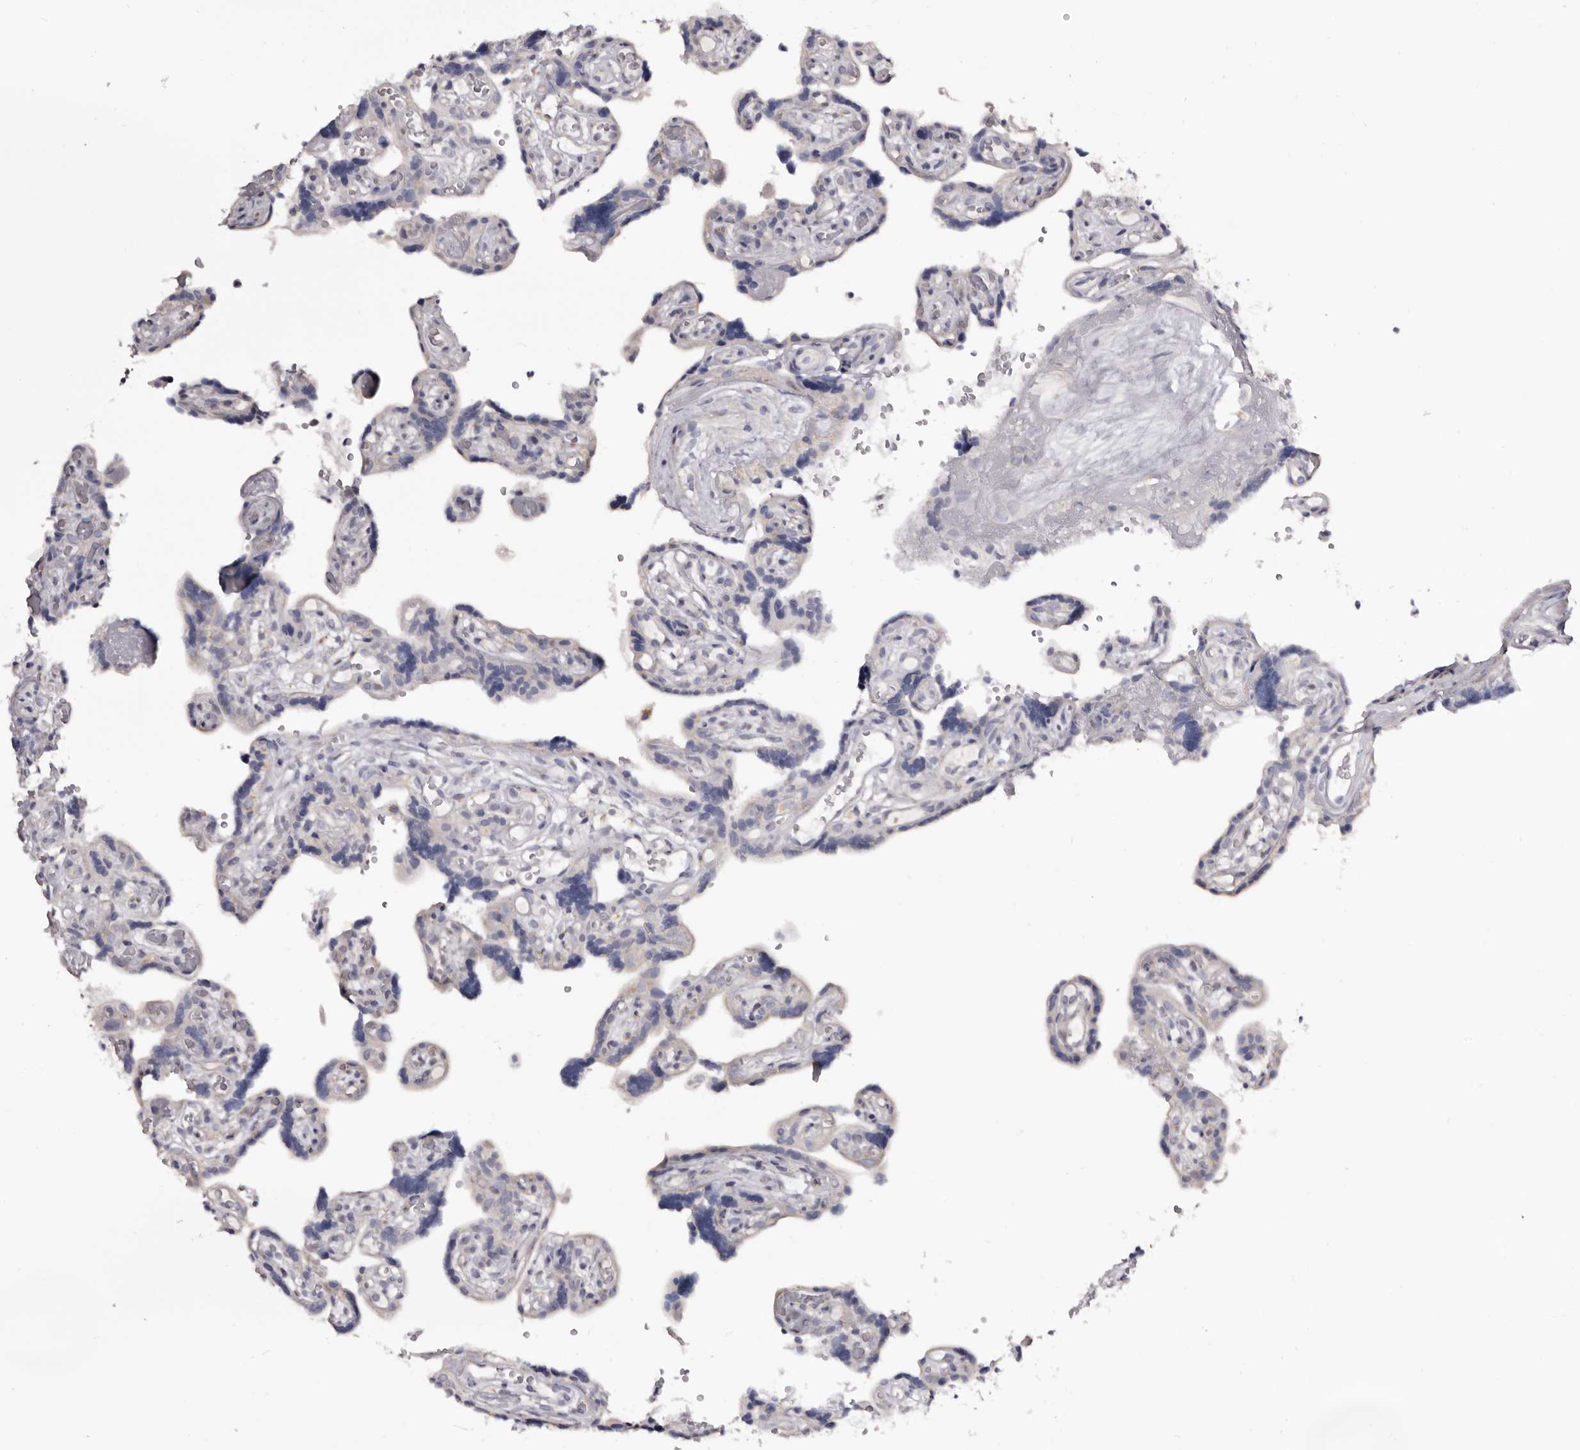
{"staining": {"intensity": "weak", "quantity": "<25%", "location": "cytoplasmic/membranous"}, "tissue": "placenta", "cell_type": "Decidual cells", "image_type": "normal", "snomed": [{"axis": "morphology", "description": "Normal tissue, NOS"}, {"axis": "topography", "description": "Placenta"}], "caption": "High magnification brightfield microscopy of benign placenta stained with DAB (3,3'-diaminobenzidine) (brown) and counterstained with hematoxylin (blue): decidual cells show no significant staining. (Brightfield microscopy of DAB (3,3'-diaminobenzidine) immunohistochemistry at high magnification).", "gene": "CASQ1", "patient": {"sex": "female", "age": 30}}